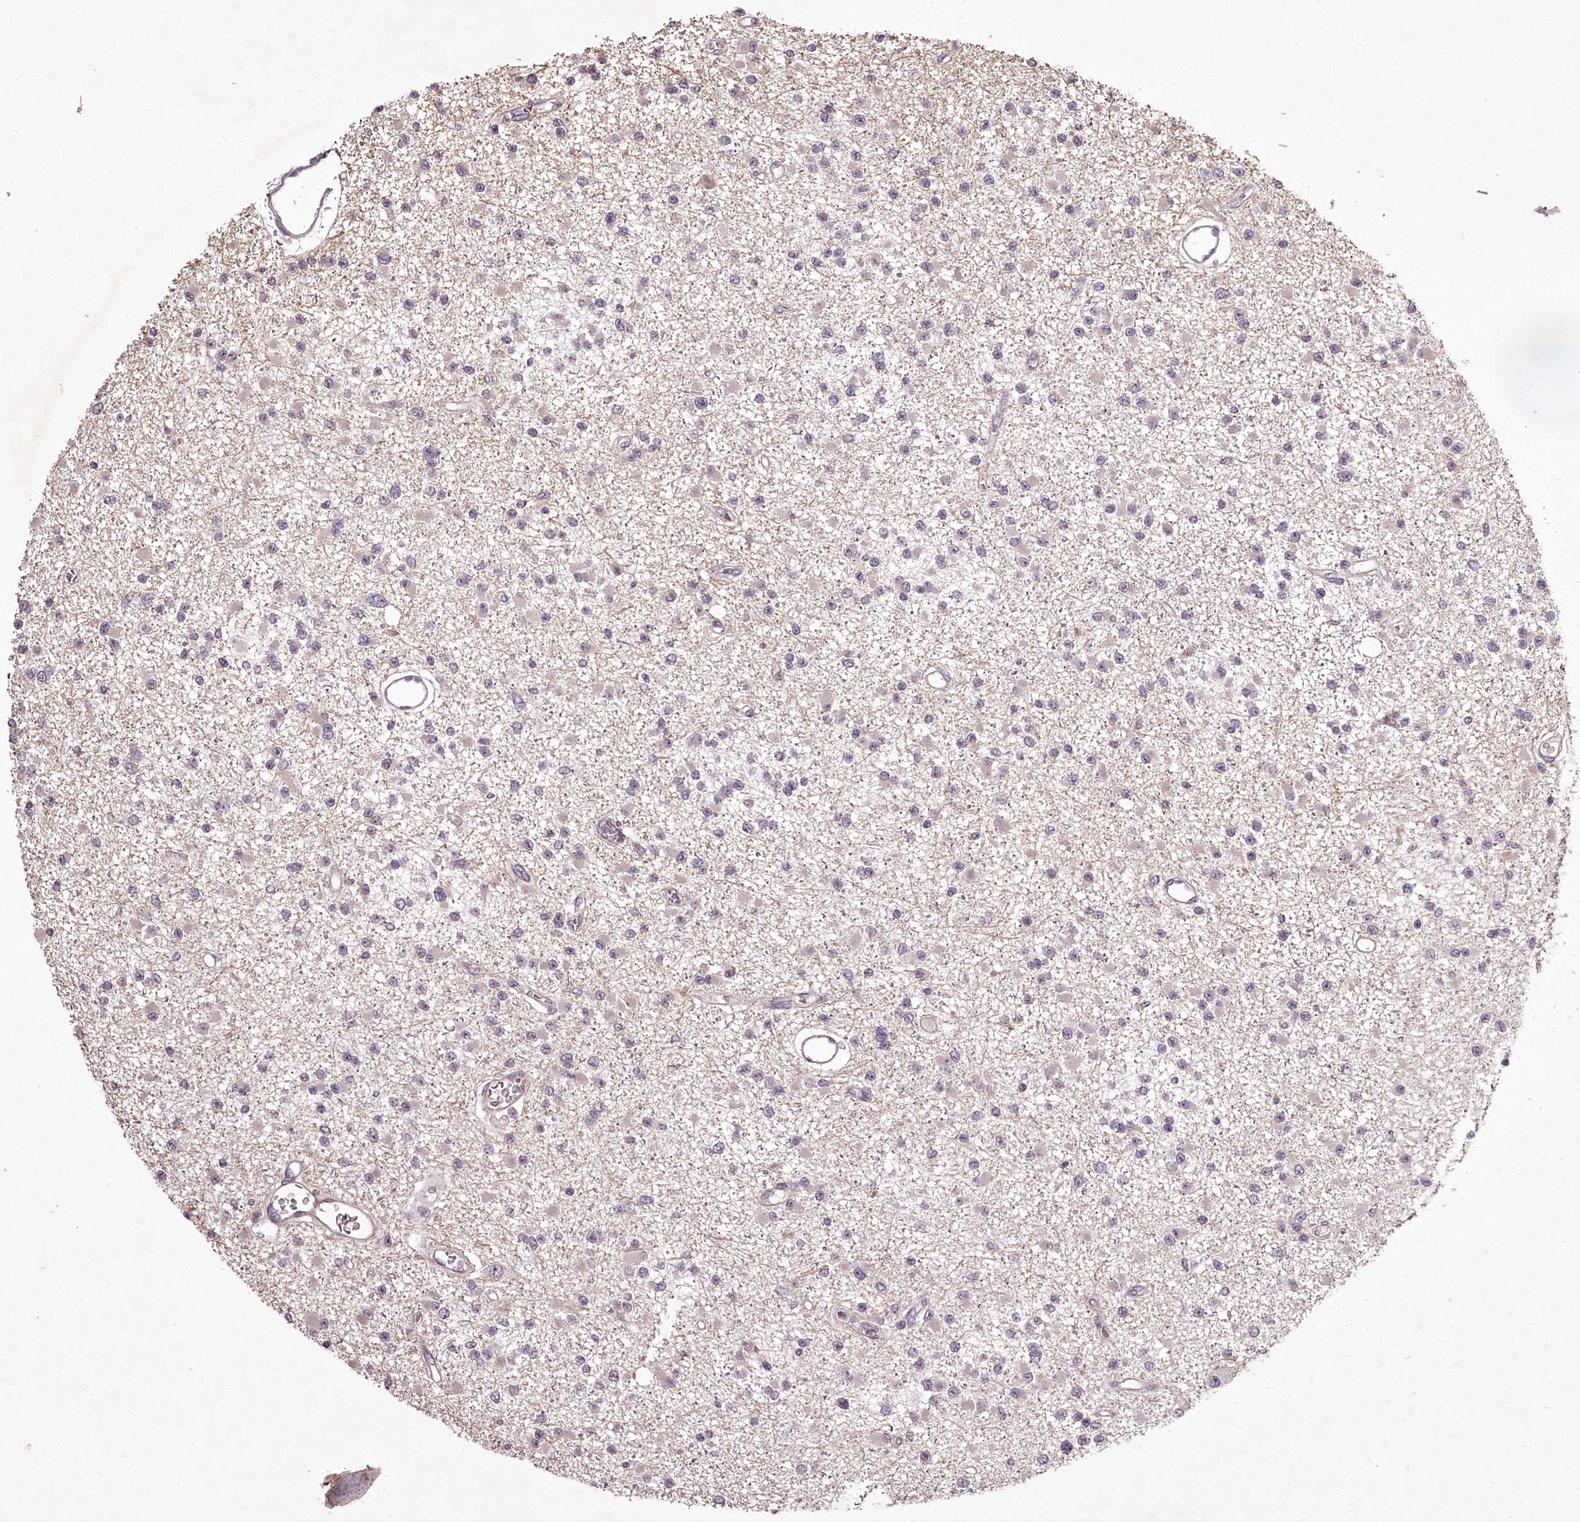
{"staining": {"intensity": "negative", "quantity": "none", "location": "none"}, "tissue": "glioma", "cell_type": "Tumor cells", "image_type": "cancer", "snomed": [{"axis": "morphology", "description": "Glioma, malignant, Low grade"}, {"axis": "topography", "description": "Brain"}], "caption": "Immunohistochemical staining of human malignant glioma (low-grade) displays no significant positivity in tumor cells.", "gene": "RBMXL2", "patient": {"sex": "female", "age": 22}}